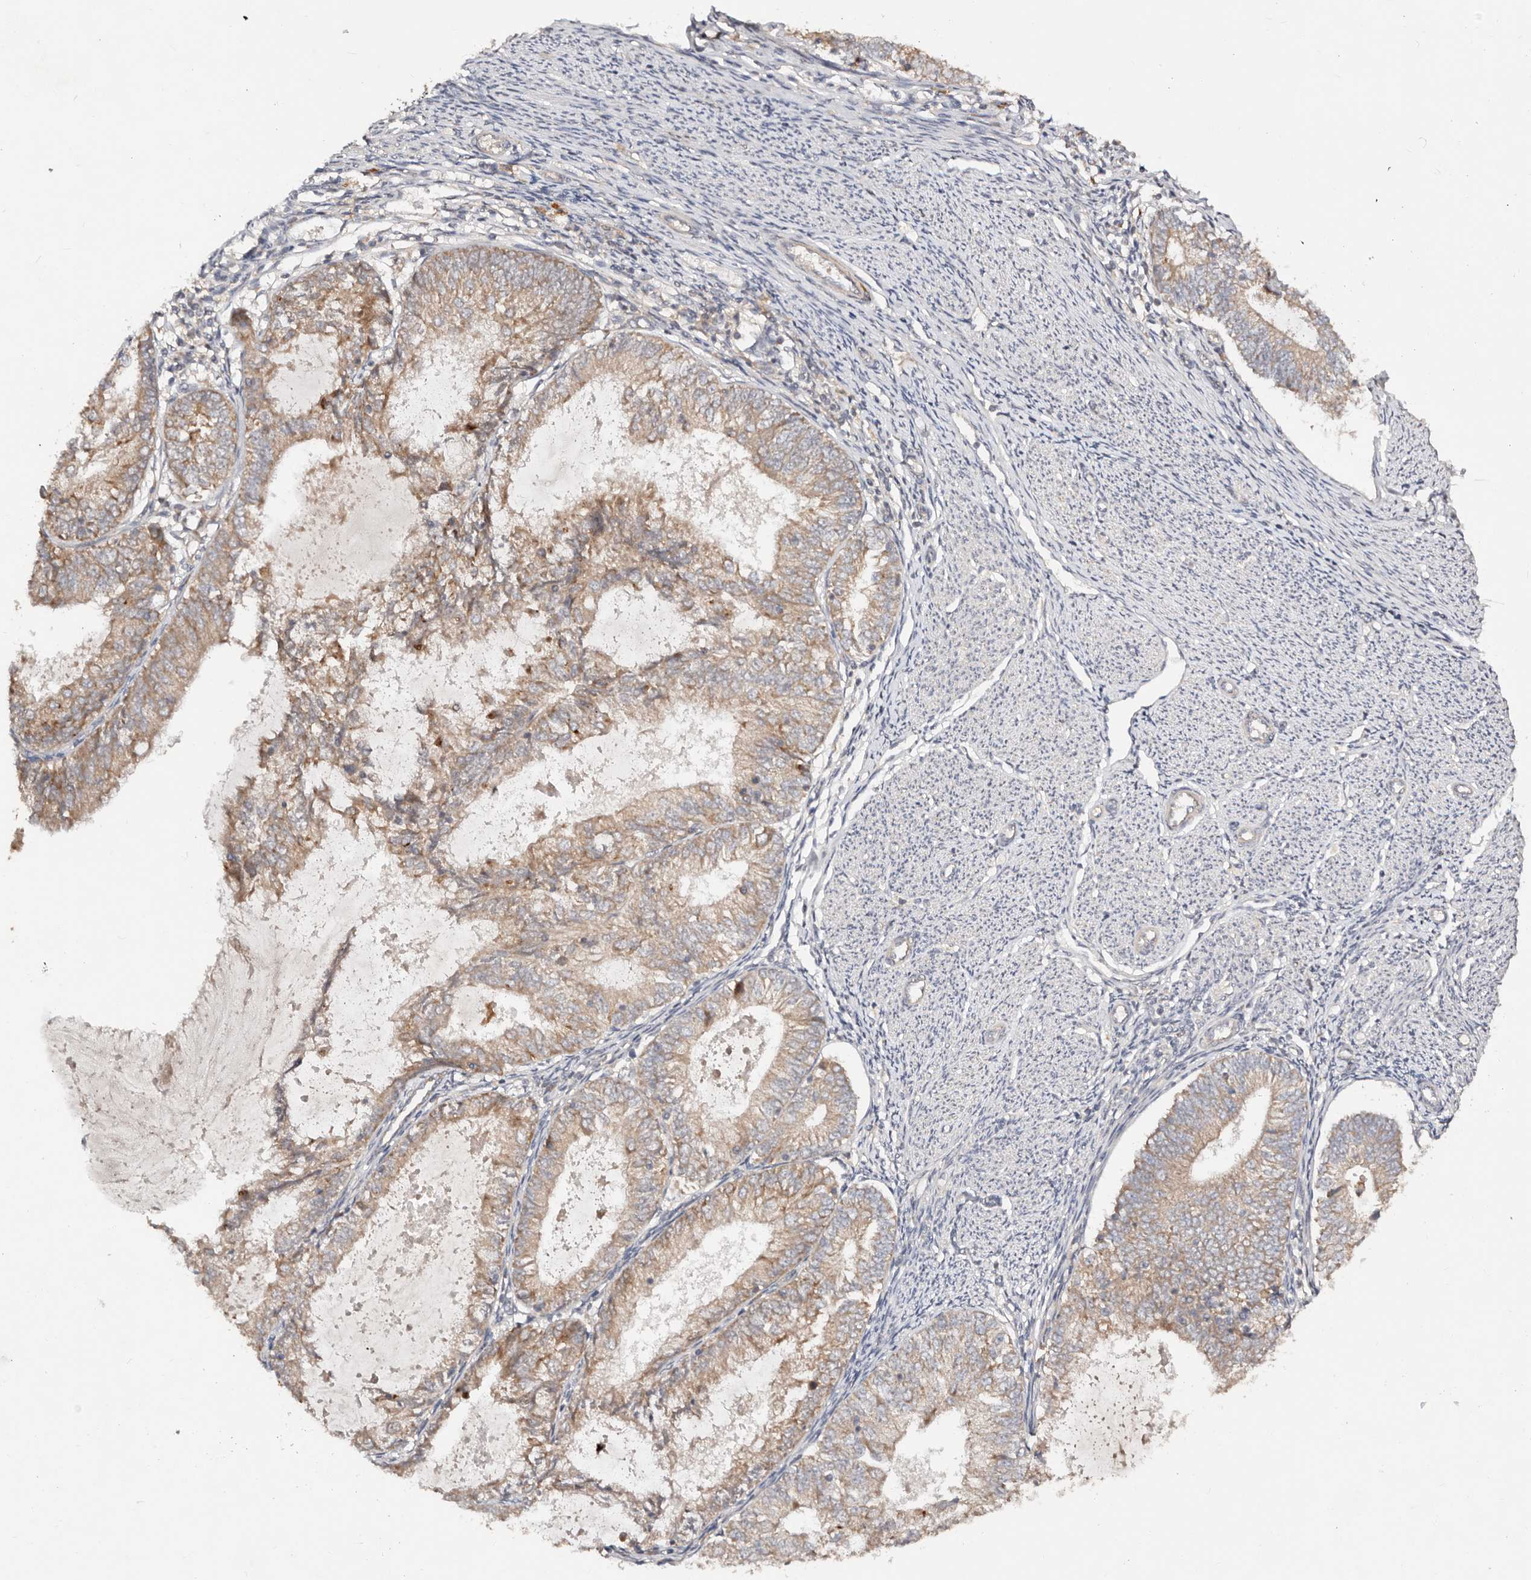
{"staining": {"intensity": "moderate", "quantity": ">75%", "location": "cytoplasmic/membranous"}, "tissue": "endometrial cancer", "cell_type": "Tumor cells", "image_type": "cancer", "snomed": [{"axis": "morphology", "description": "Adenocarcinoma, NOS"}, {"axis": "topography", "description": "Endometrium"}], "caption": "About >75% of tumor cells in endometrial adenocarcinoma demonstrate moderate cytoplasmic/membranous protein staining as visualized by brown immunohistochemical staining.", "gene": "DENND11", "patient": {"sex": "female", "age": 57}}